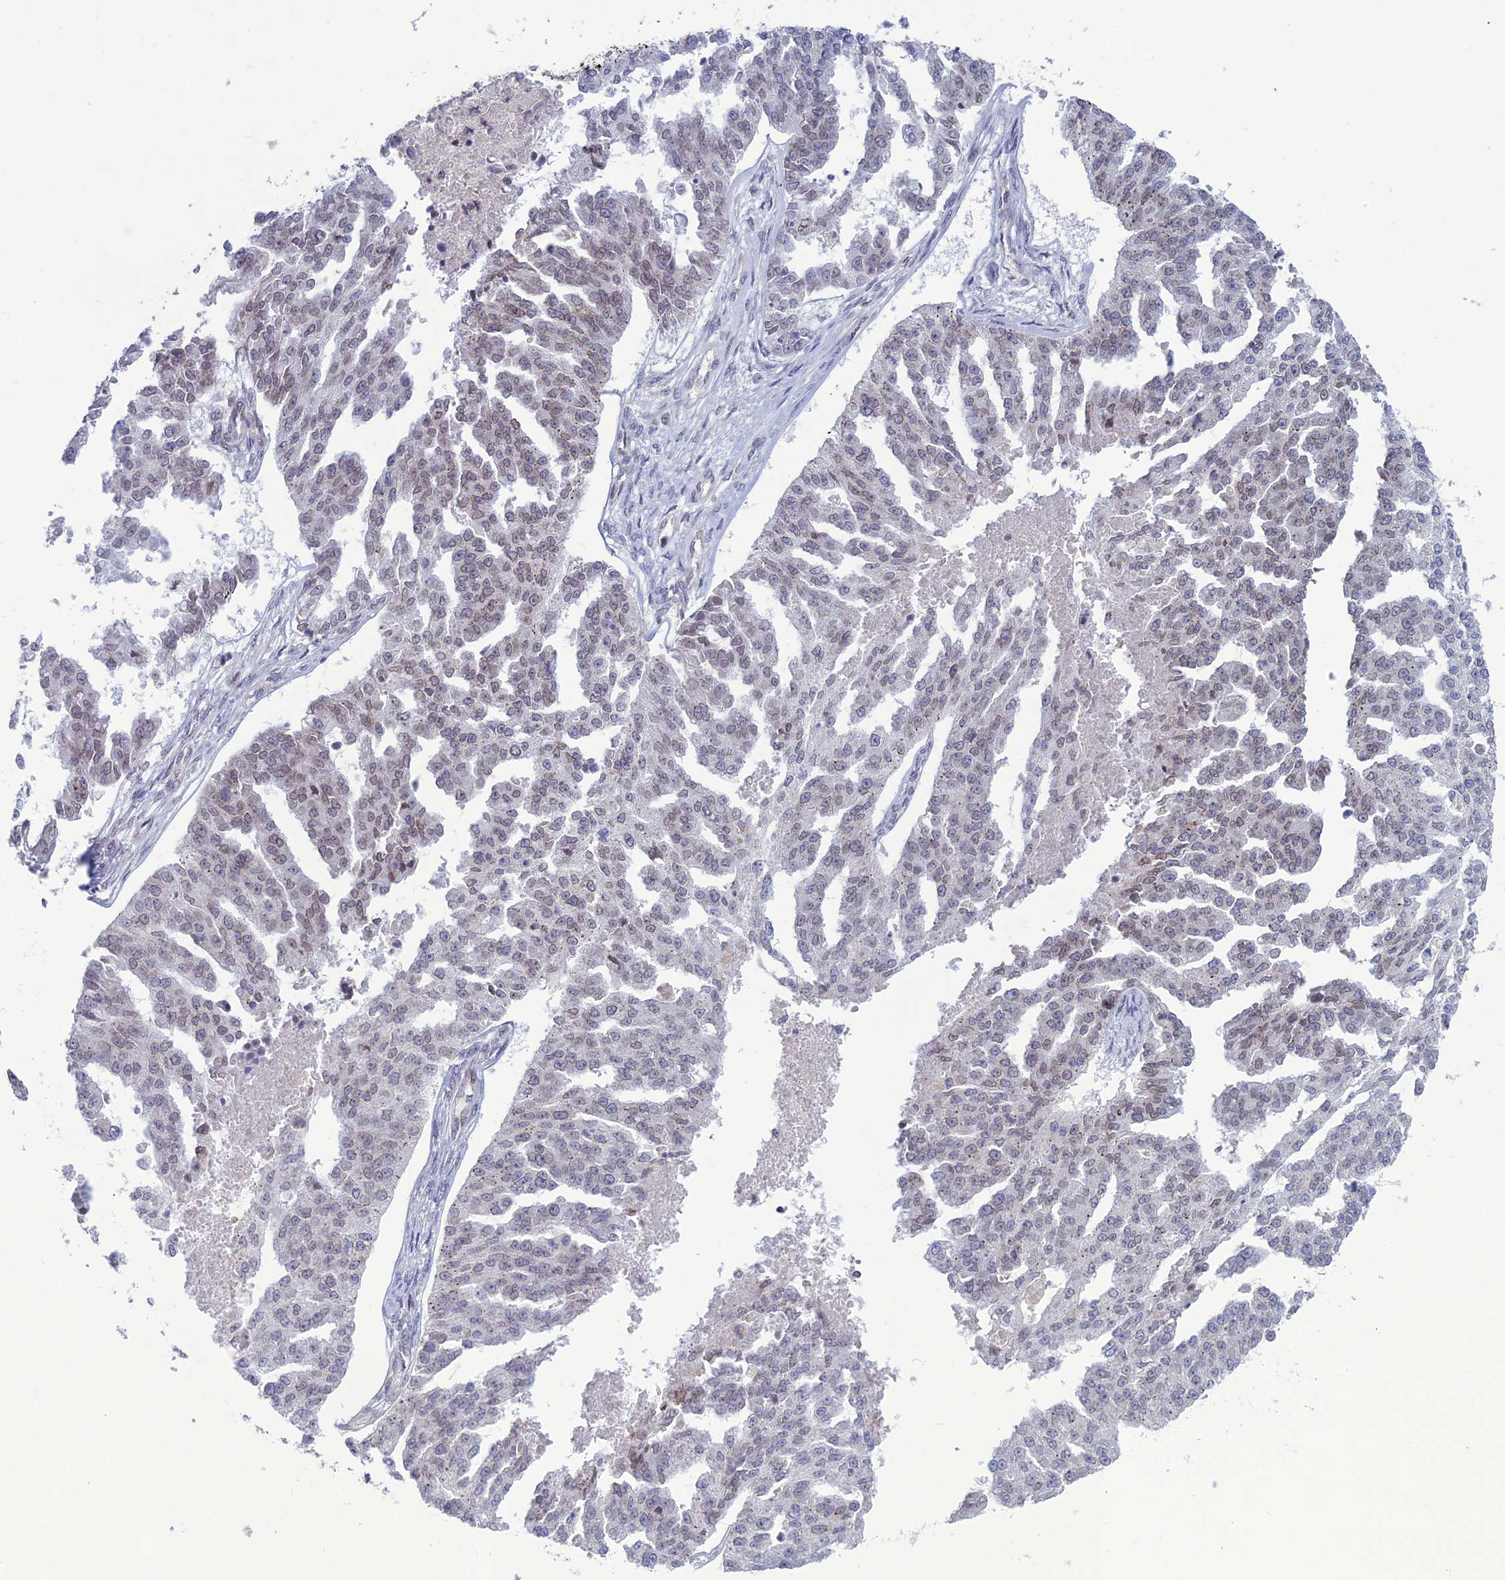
{"staining": {"intensity": "weak", "quantity": "<25%", "location": "cytoplasmic/membranous,nuclear"}, "tissue": "ovarian cancer", "cell_type": "Tumor cells", "image_type": "cancer", "snomed": [{"axis": "morphology", "description": "Cystadenocarcinoma, serous, NOS"}, {"axis": "topography", "description": "Ovary"}], "caption": "This is an immunohistochemistry micrograph of ovarian cancer. There is no expression in tumor cells.", "gene": "WDR46", "patient": {"sex": "female", "age": 58}}